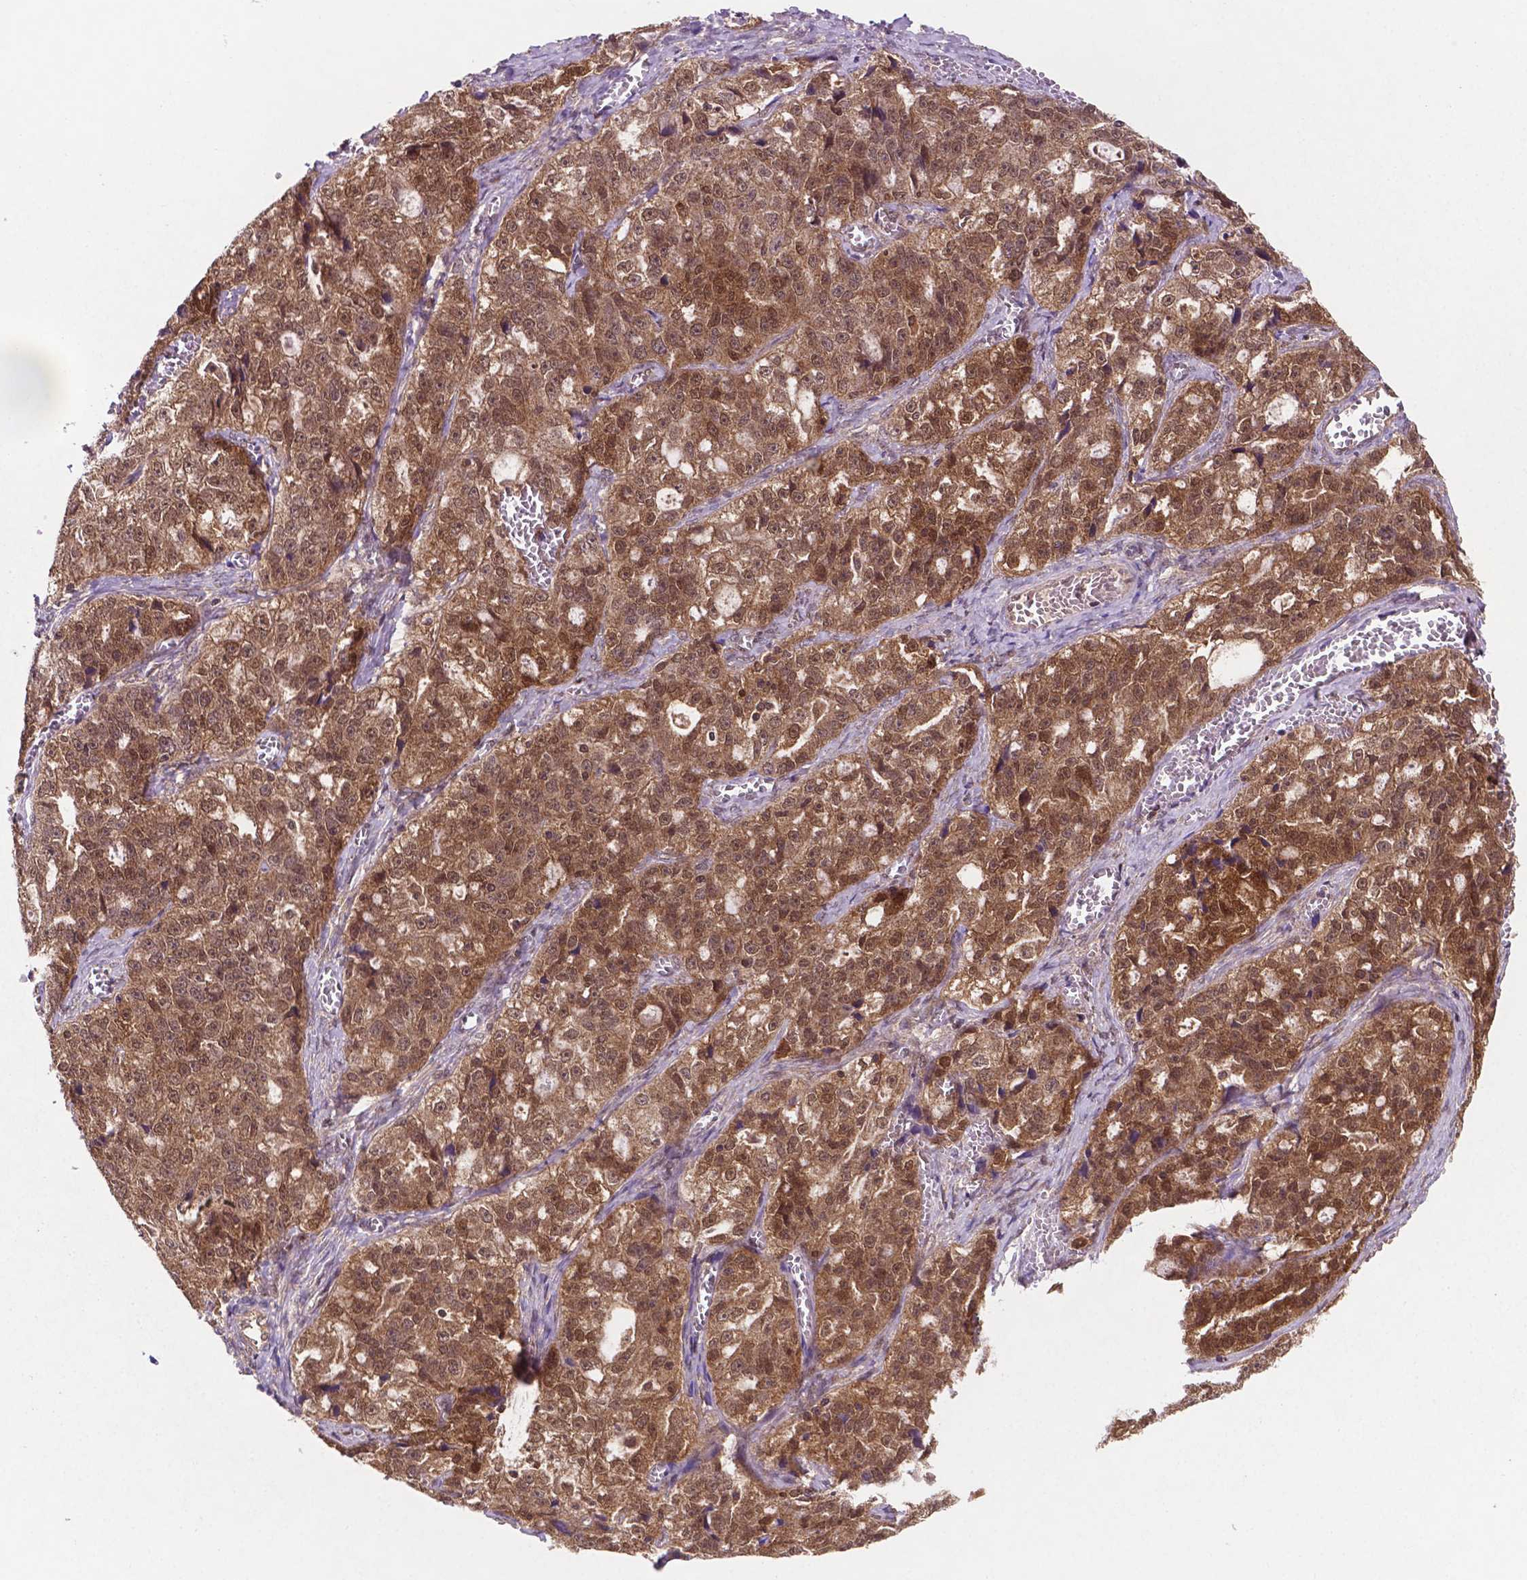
{"staining": {"intensity": "moderate", "quantity": ">75%", "location": "cytoplasmic/membranous,nuclear"}, "tissue": "ovarian cancer", "cell_type": "Tumor cells", "image_type": "cancer", "snomed": [{"axis": "morphology", "description": "Cystadenocarcinoma, serous, NOS"}, {"axis": "topography", "description": "Ovary"}], "caption": "IHC of ovarian cancer (serous cystadenocarcinoma) exhibits medium levels of moderate cytoplasmic/membranous and nuclear positivity in approximately >75% of tumor cells.", "gene": "UBE2L6", "patient": {"sex": "female", "age": 51}}